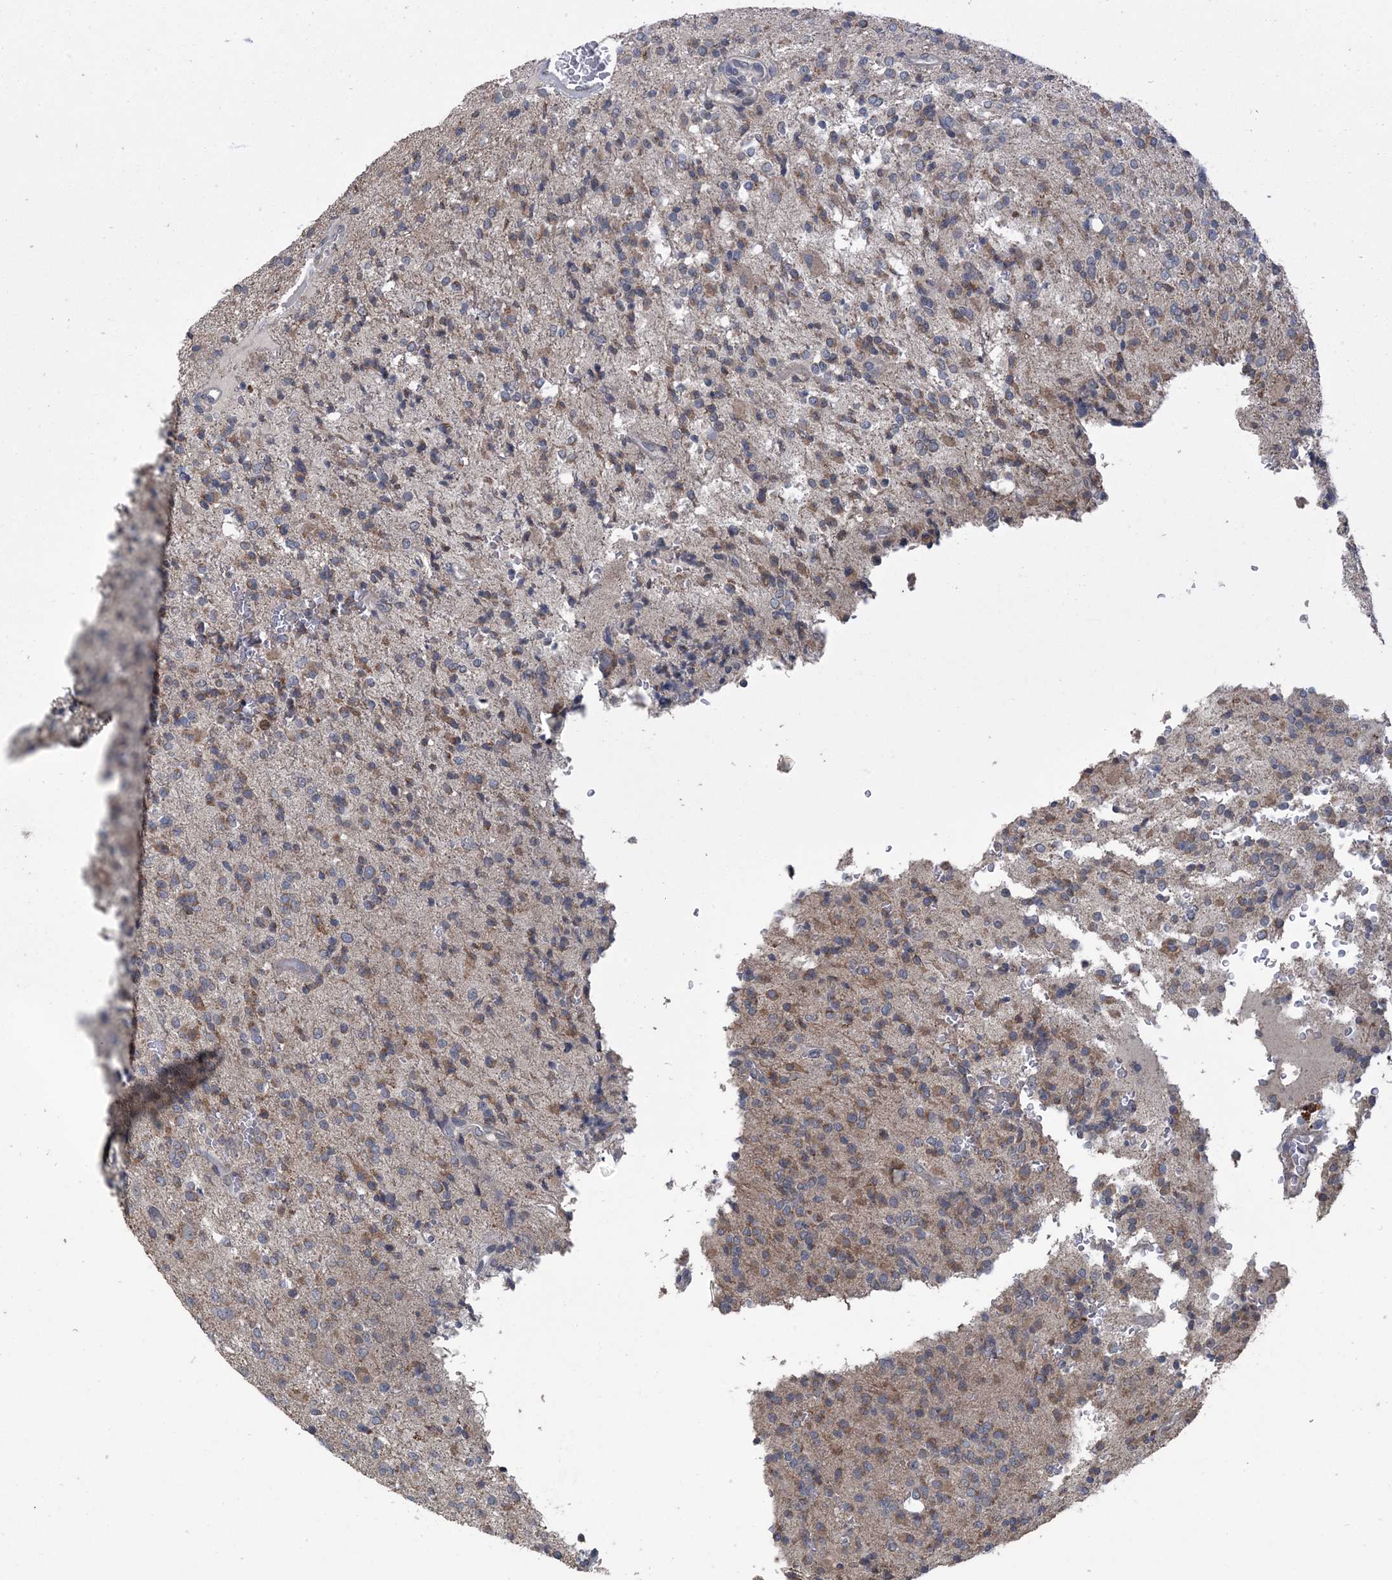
{"staining": {"intensity": "weak", "quantity": "25%-75%", "location": "cytoplasmic/membranous"}, "tissue": "glioma", "cell_type": "Tumor cells", "image_type": "cancer", "snomed": [{"axis": "morphology", "description": "Glioma, malignant, High grade"}, {"axis": "topography", "description": "Brain"}], "caption": "Glioma stained with a brown dye shows weak cytoplasmic/membranous positive expression in about 25%-75% of tumor cells.", "gene": "MYO9B", "patient": {"sex": "male", "age": 34}}